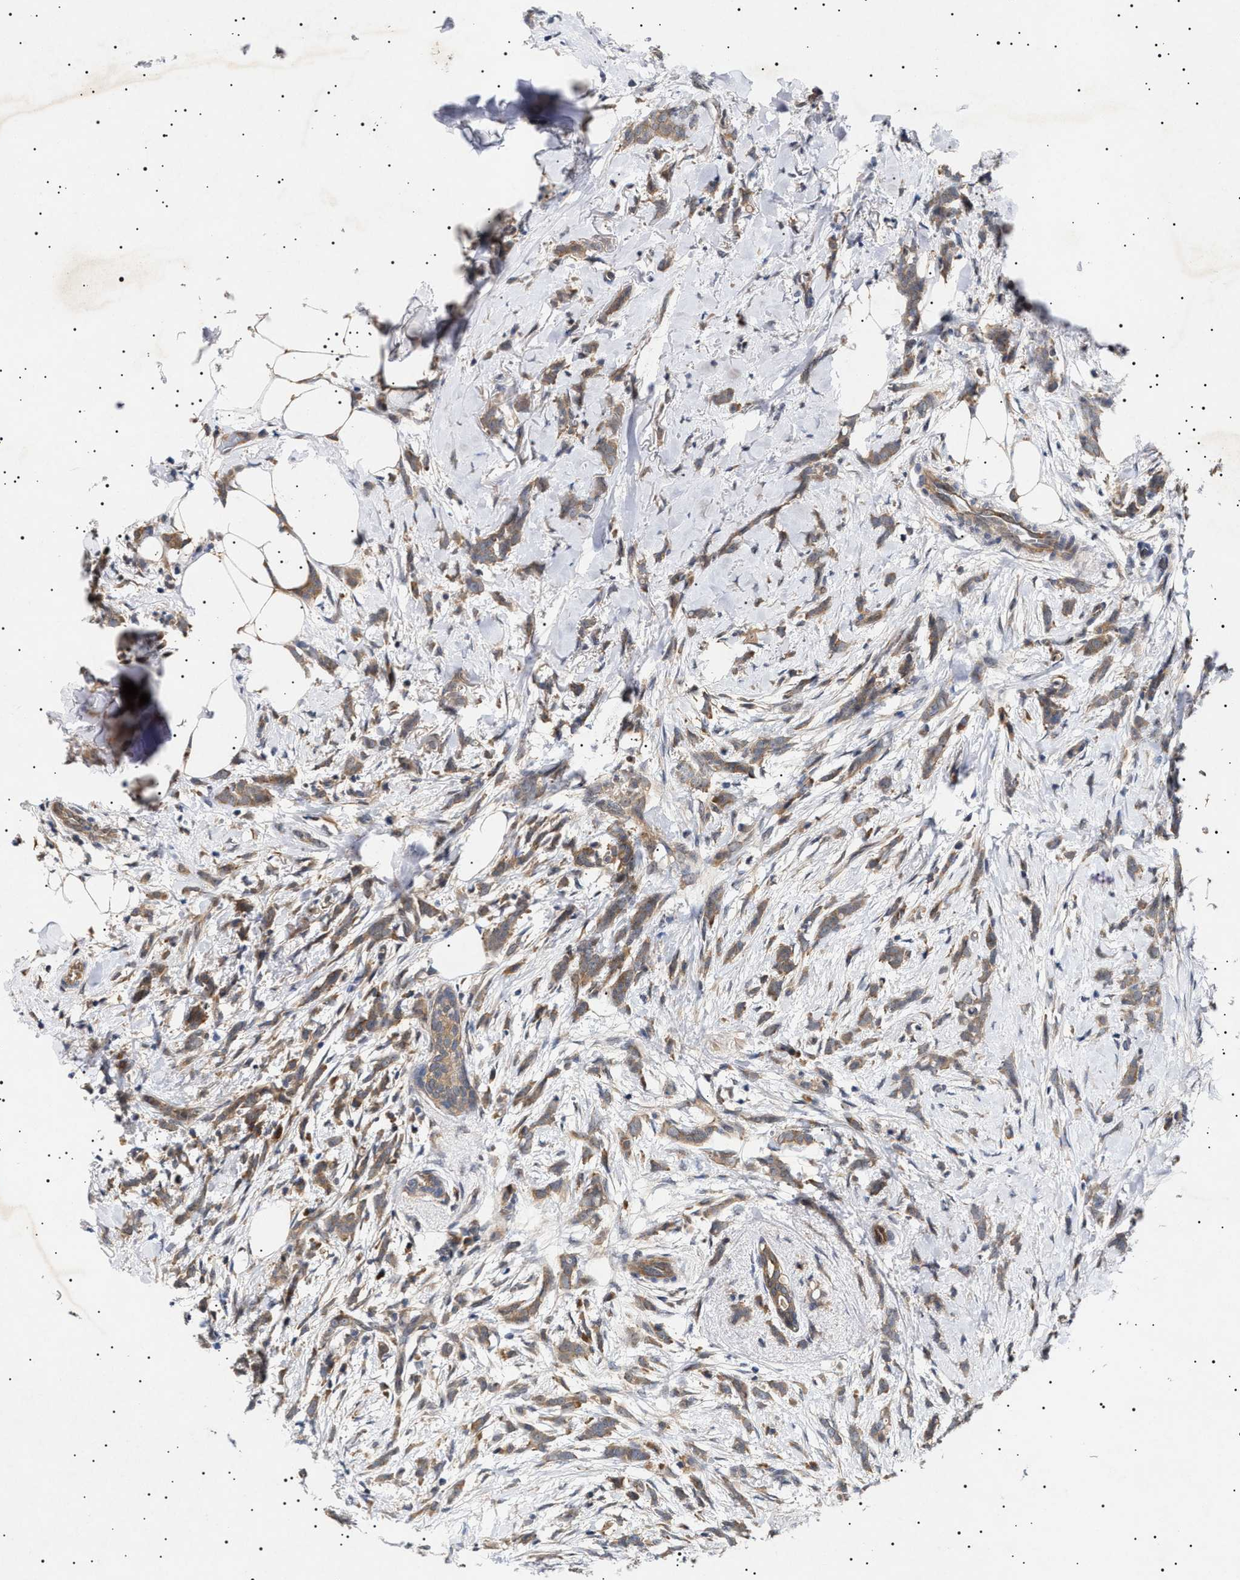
{"staining": {"intensity": "moderate", "quantity": ">75%", "location": "cytoplasmic/membranous"}, "tissue": "breast cancer", "cell_type": "Tumor cells", "image_type": "cancer", "snomed": [{"axis": "morphology", "description": "Lobular carcinoma, in situ"}, {"axis": "morphology", "description": "Lobular carcinoma"}, {"axis": "topography", "description": "Breast"}], "caption": "Moderate cytoplasmic/membranous positivity is identified in approximately >75% of tumor cells in breast lobular carcinoma in situ.", "gene": "NPLOC4", "patient": {"sex": "female", "age": 41}}